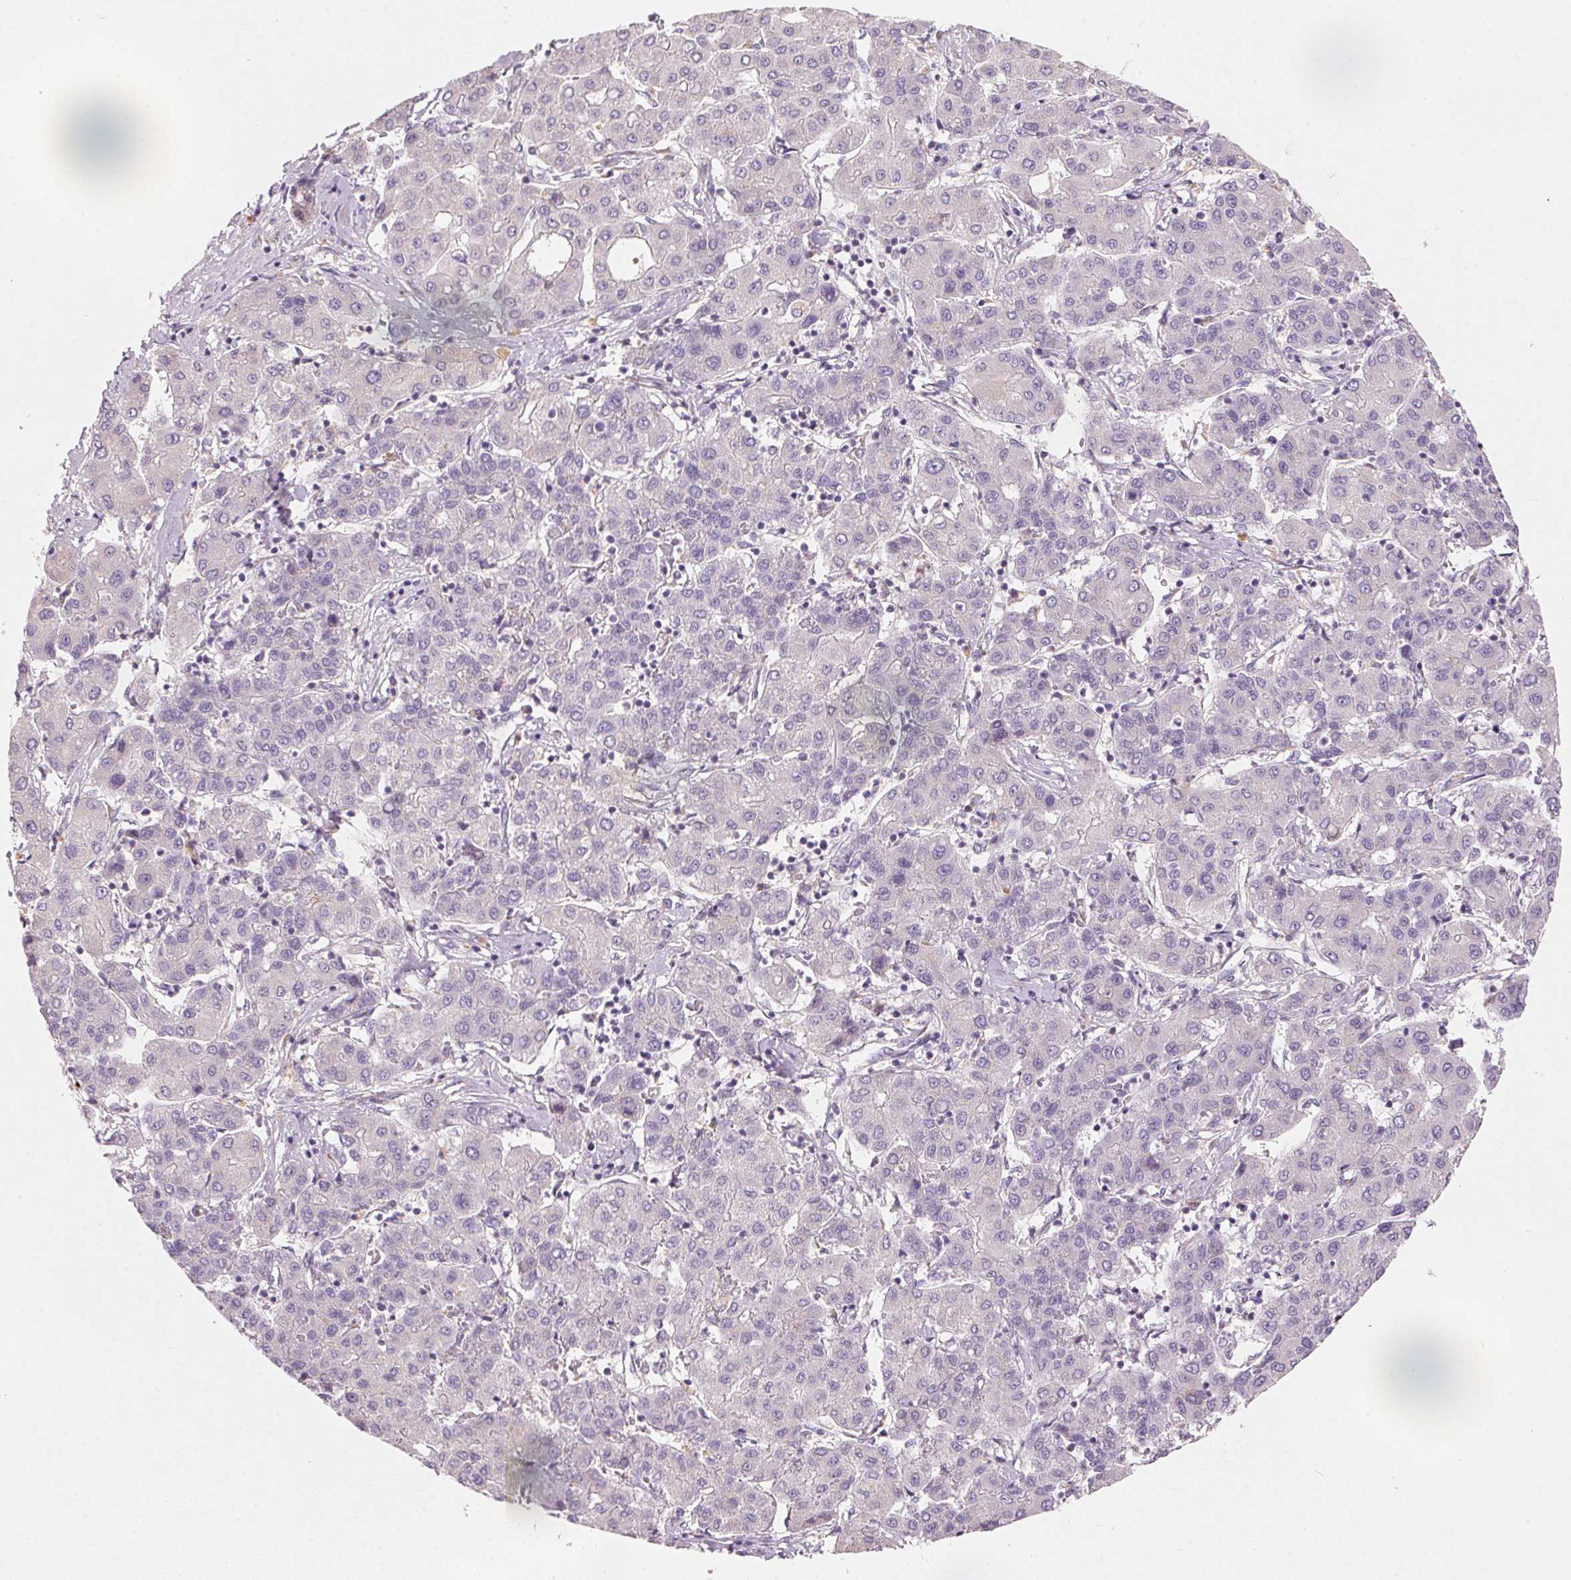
{"staining": {"intensity": "negative", "quantity": "none", "location": "none"}, "tissue": "liver cancer", "cell_type": "Tumor cells", "image_type": "cancer", "snomed": [{"axis": "morphology", "description": "Carcinoma, Hepatocellular, NOS"}, {"axis": "topography", "description": "Liver"}], "caption": "There is no significant expression in tumor cells of liver cancer.", "gene": "DRAM2", "patient": {"sex": "male", "age": 65}}